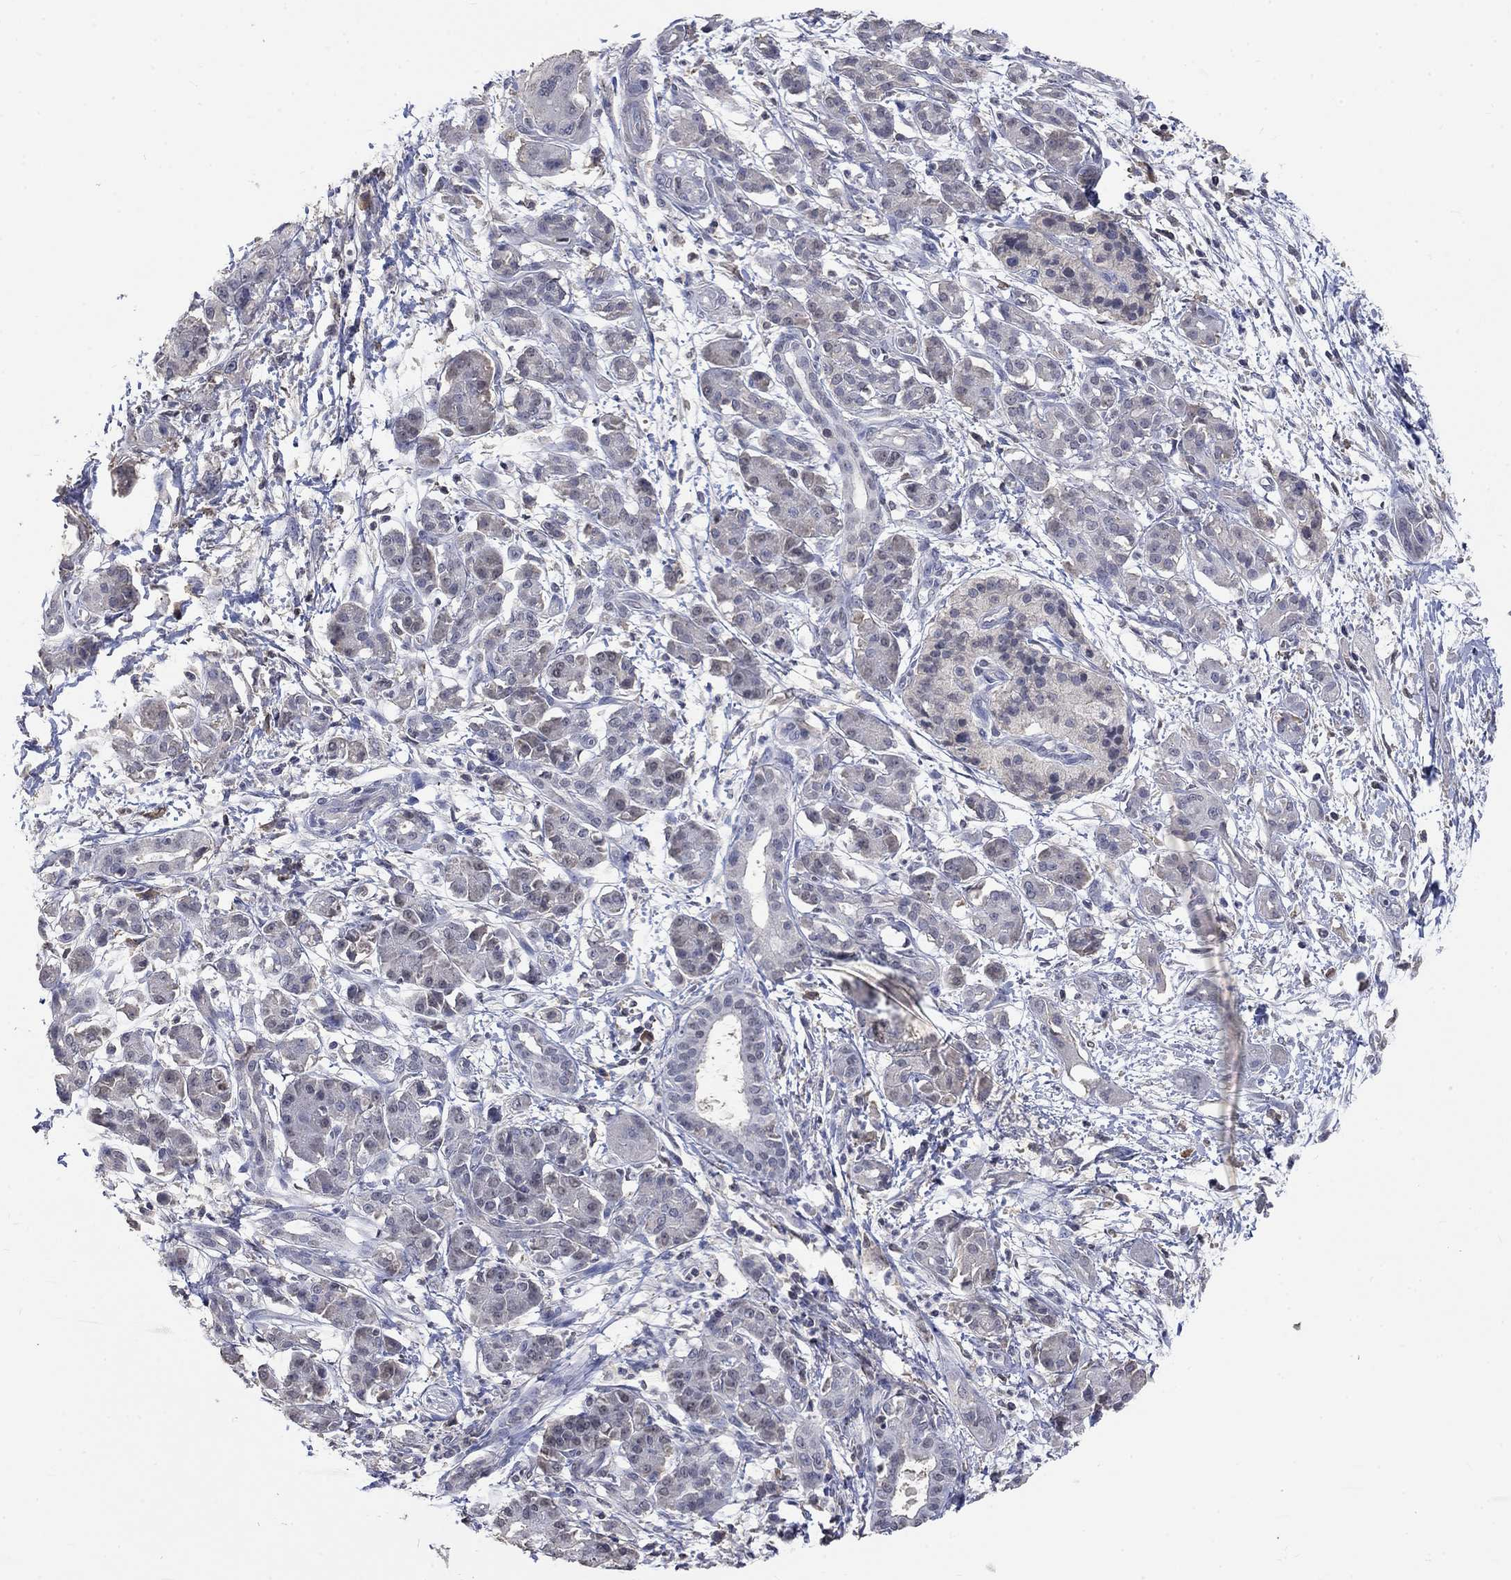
{"staining": {"intensity": "negative", "quantity": "none", "location": "none"}, "tissue": "pancreatic cancer", "cell_type": "Tumor cells", "image_type": "cancer", "snomed": [{"axis": "morphology", "description": "Adenocarcinoma, NOS"}, {"axis": "topography", "description": "Pancreas"}], "caption": "Protein analysis of adenocarcinoma (pancreatic) shows no significant staining in tumor cells.", "gene": "ZBTB18", "patient": {"sex": "male", "age": 72}}